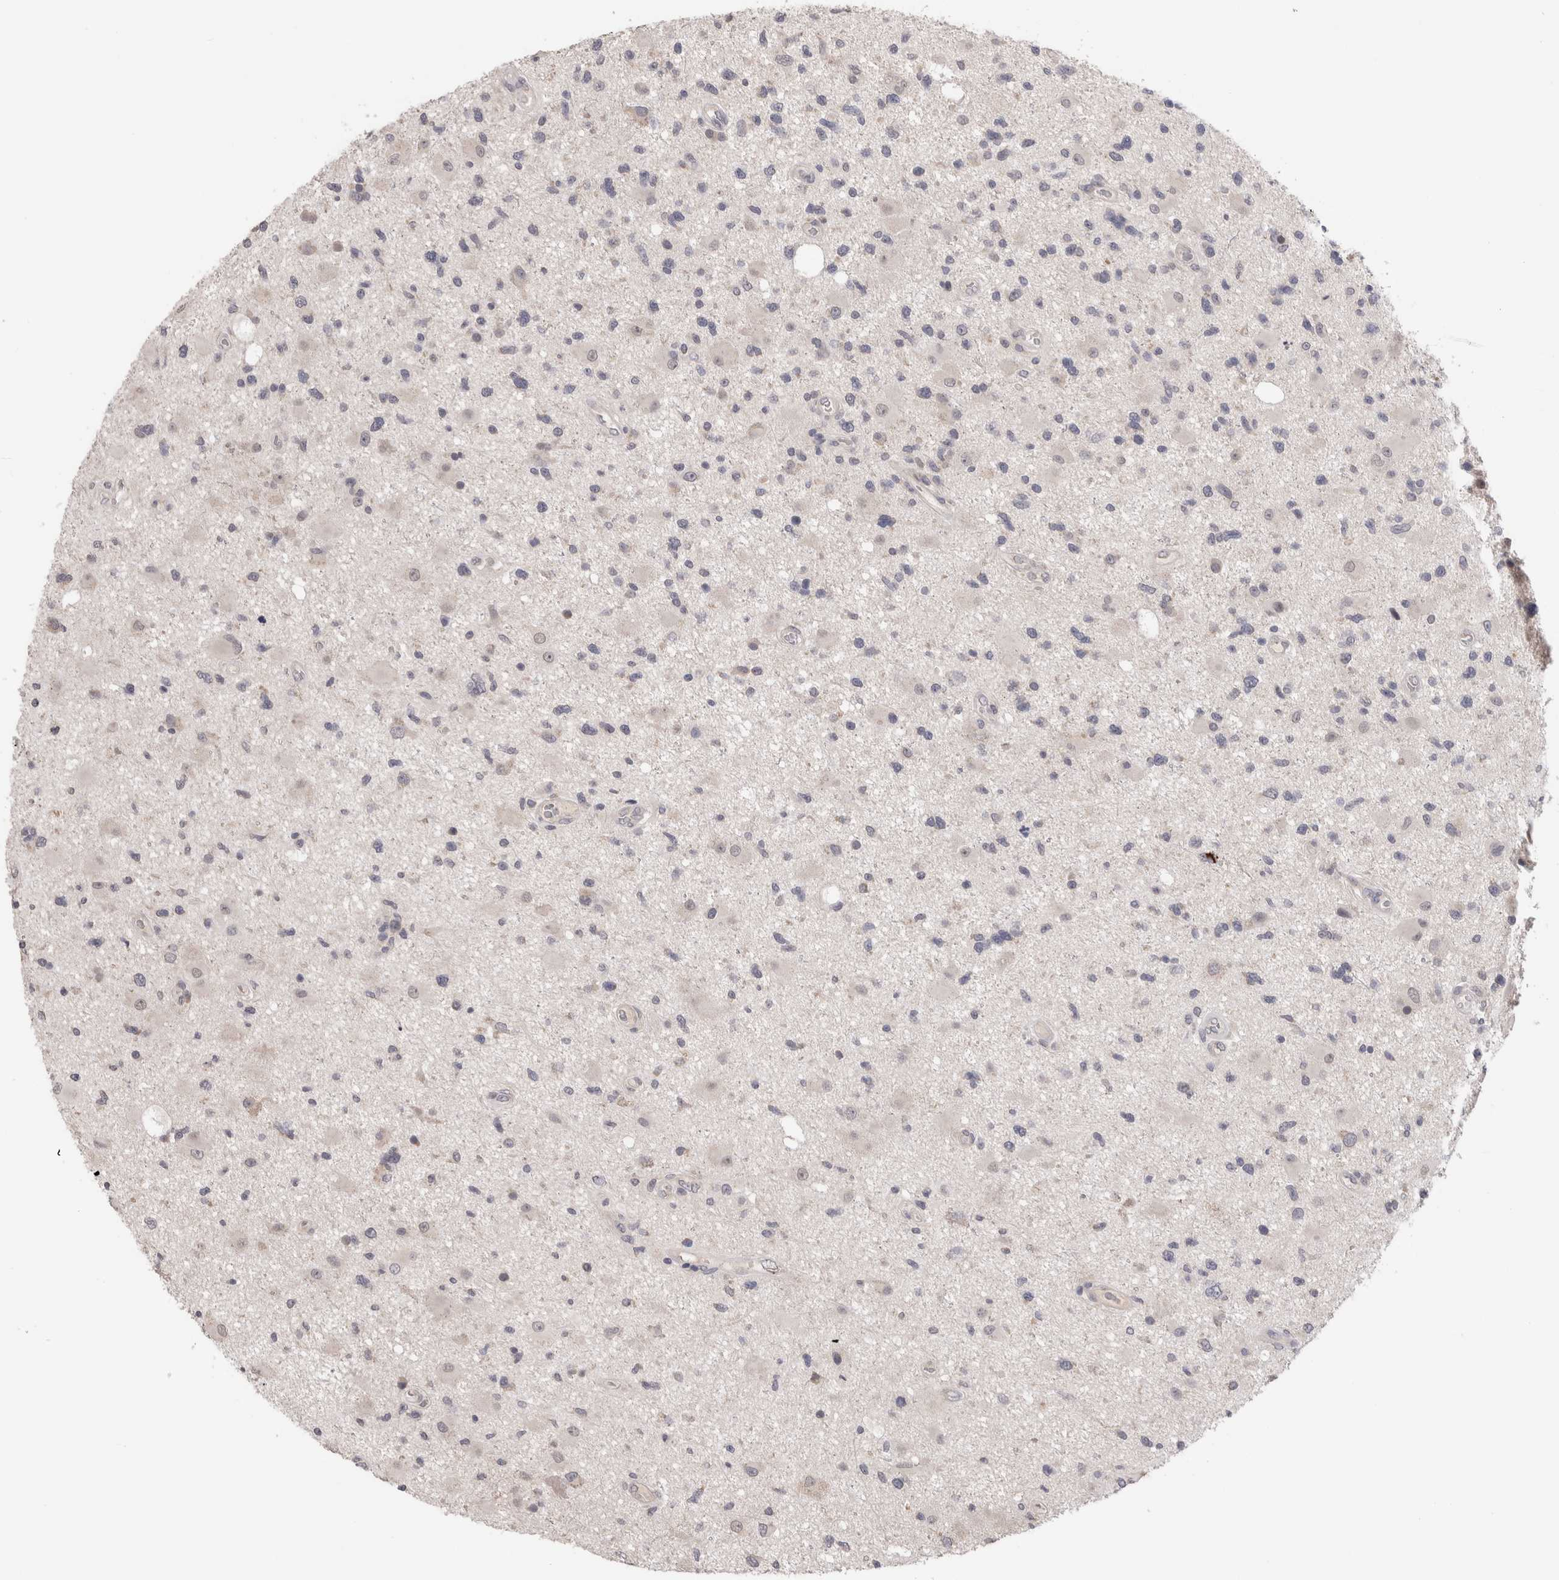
{"staining": {"intensity": "negative", "quantity": "none", "location": "none"}, "tissue": "glioma", "cell_type": "Tumor cells", "image_type": "cancer", "snomed": [{"axis": "morphology", "description": "Glioma, malignant, High grade"}, {"axis": "topography", "description": "Brain"}], "caption": "DAB immunohistochemical staining of human malignant glioma (high-grade) reveals no significant staining in tumor cells.", "gene": "CRYBG1", "patient": {"sex": "male", "age": 33}}